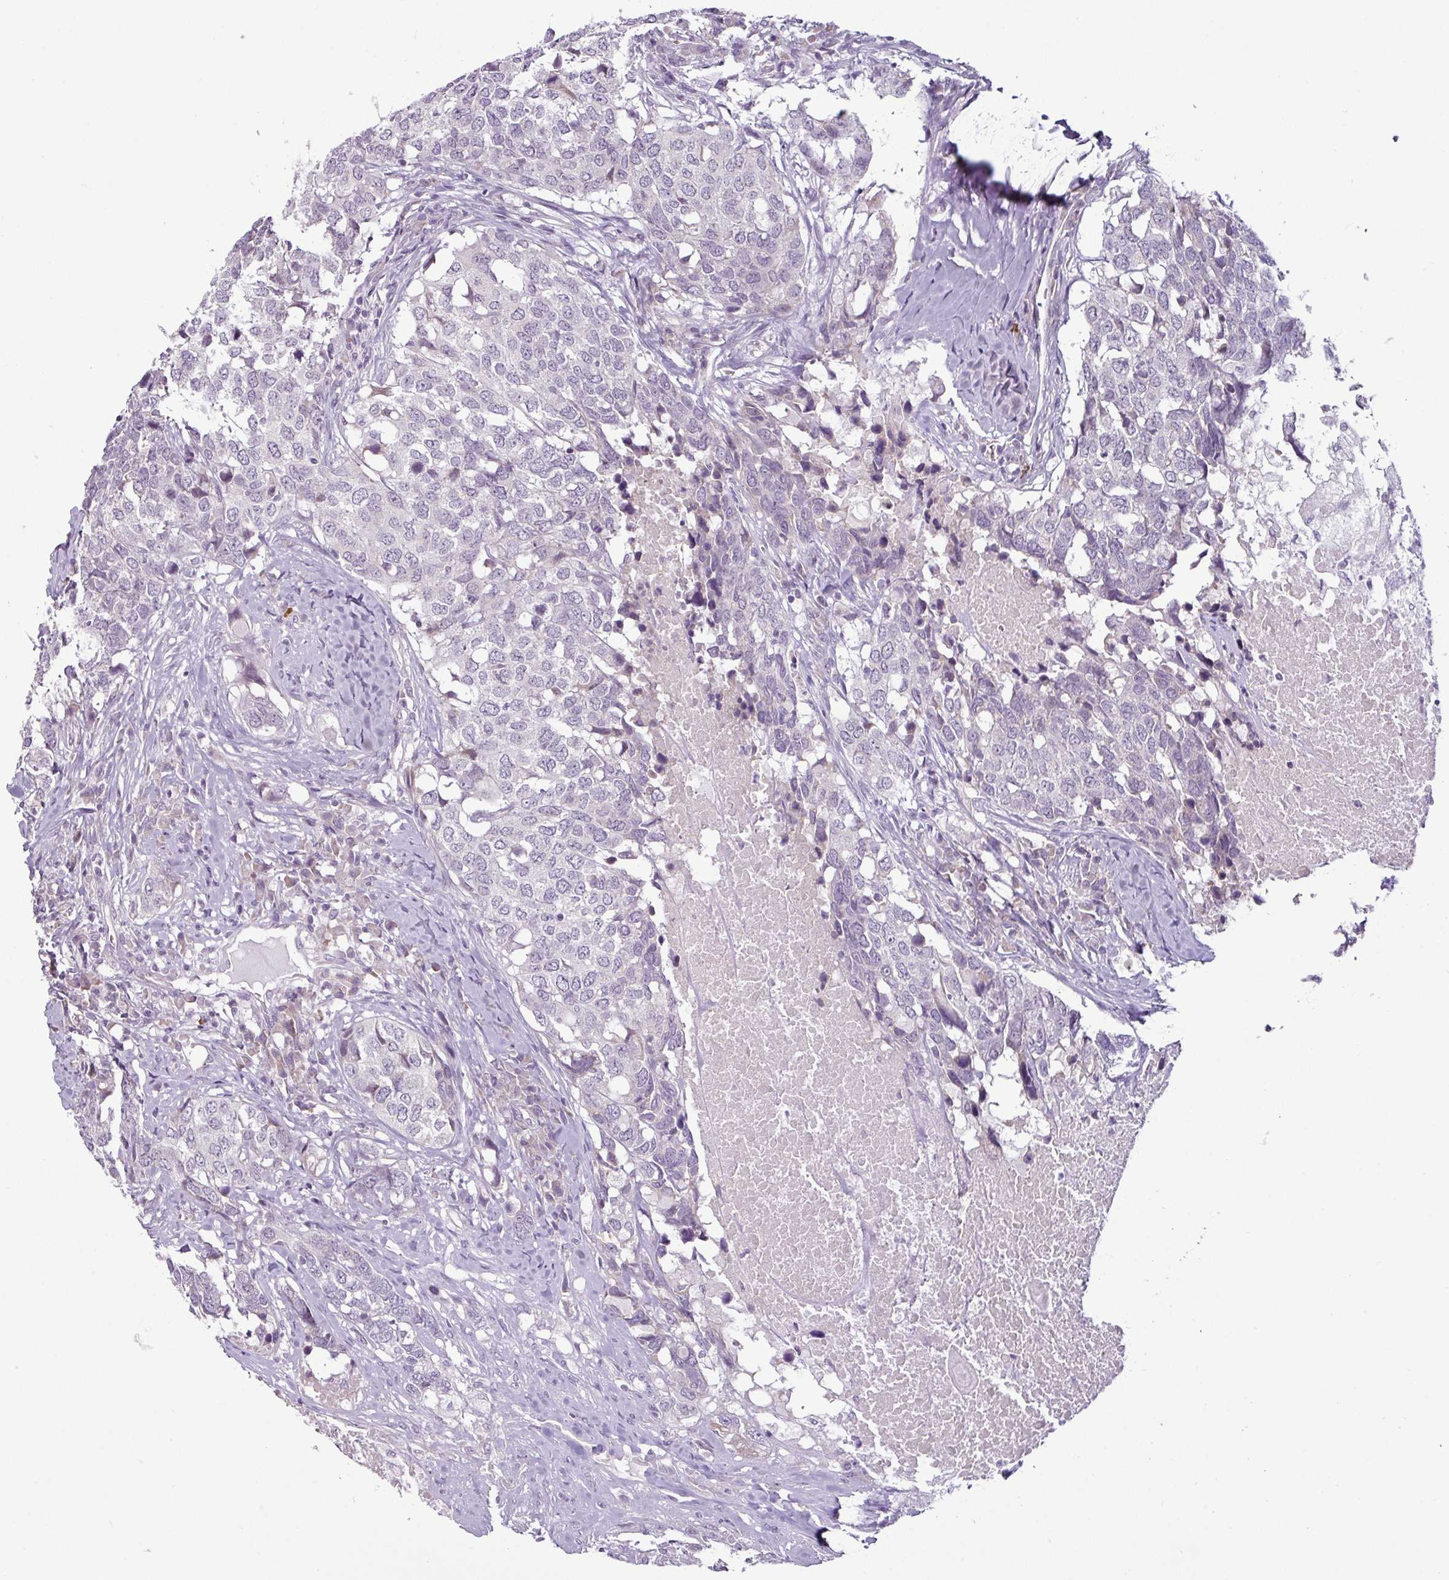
{"staining": {"intensity": "negative", "quantity": "none", "location": "none"}, "tissue": "head and neck cancer", "cell_type": "Tumor cells", "image_type": "cancer", "snomed": [{"axis": "morphology", "description": "Squamous cell carcinoma, NOS"}, {"axis": "topography", "description": "Head-Neck"}], "caption": "High power microscopy image of an immunohistochemistry image of head and neck squamous cell carcinoma, revealing no significant staining in tumor cells. (DAB IHC, high magnification).", "gene": "OR52D1", "patient": {"sex": "male", "age": 66}}